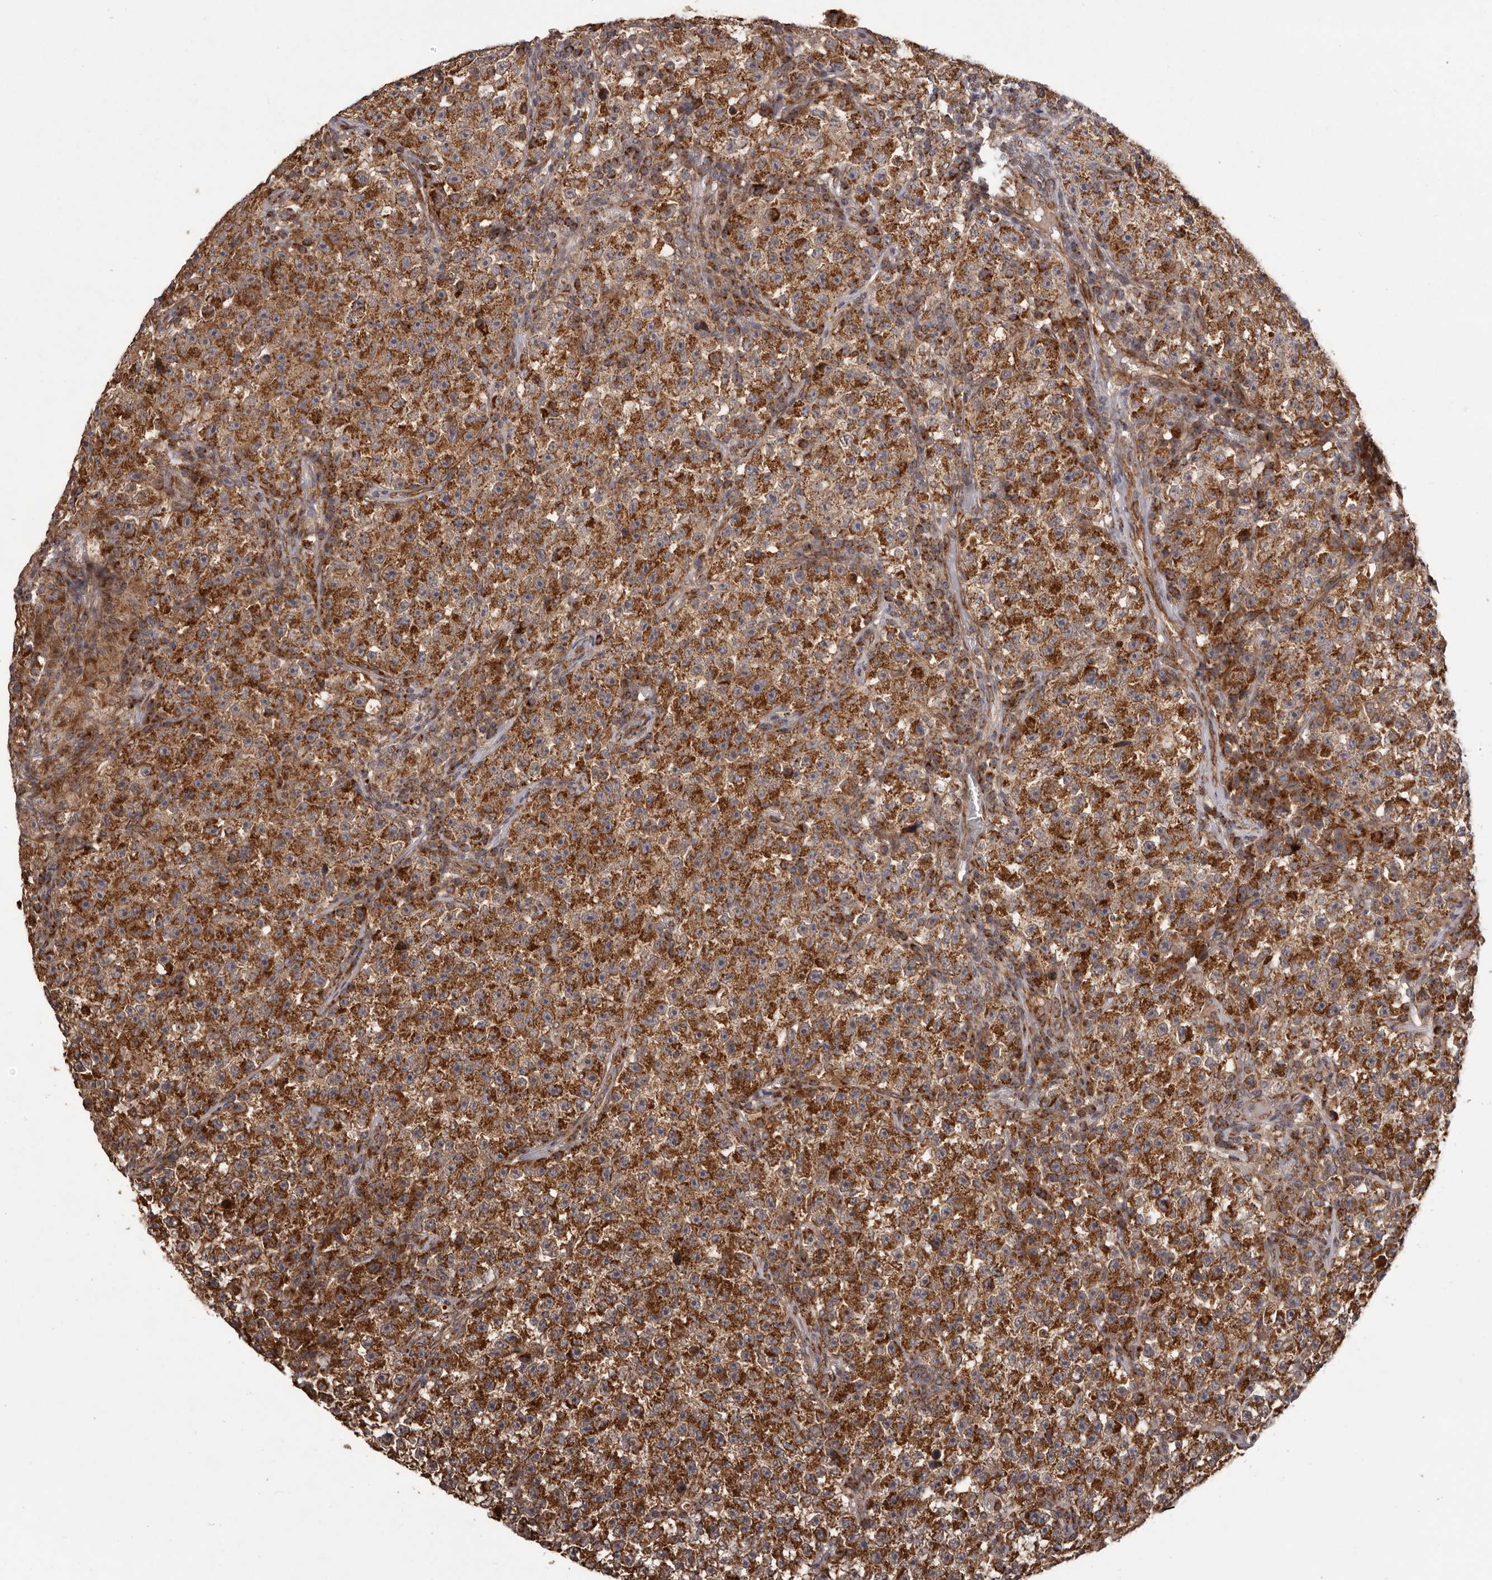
{"staining": {"intensity": "strong", "quantity": ">75%", "location": "cytoplasmic/membranous"}, "tissue": "testis cancer", "cell_type": "Tumor cells", "image_type": "cancer", "snomed": [{"axis": "morphology", "description": "Seminoma, NOS"}, {"axis": "topography", "description": "Testis"}], "caption": "Seminoma (testis) stained with immunohistochemistry (IHC) shows strong cytoplasmic/membranous positivity in about >75% of tumor cells.", "gene": "CHRM2", "patient": {"sex": "male", "age": 22}}